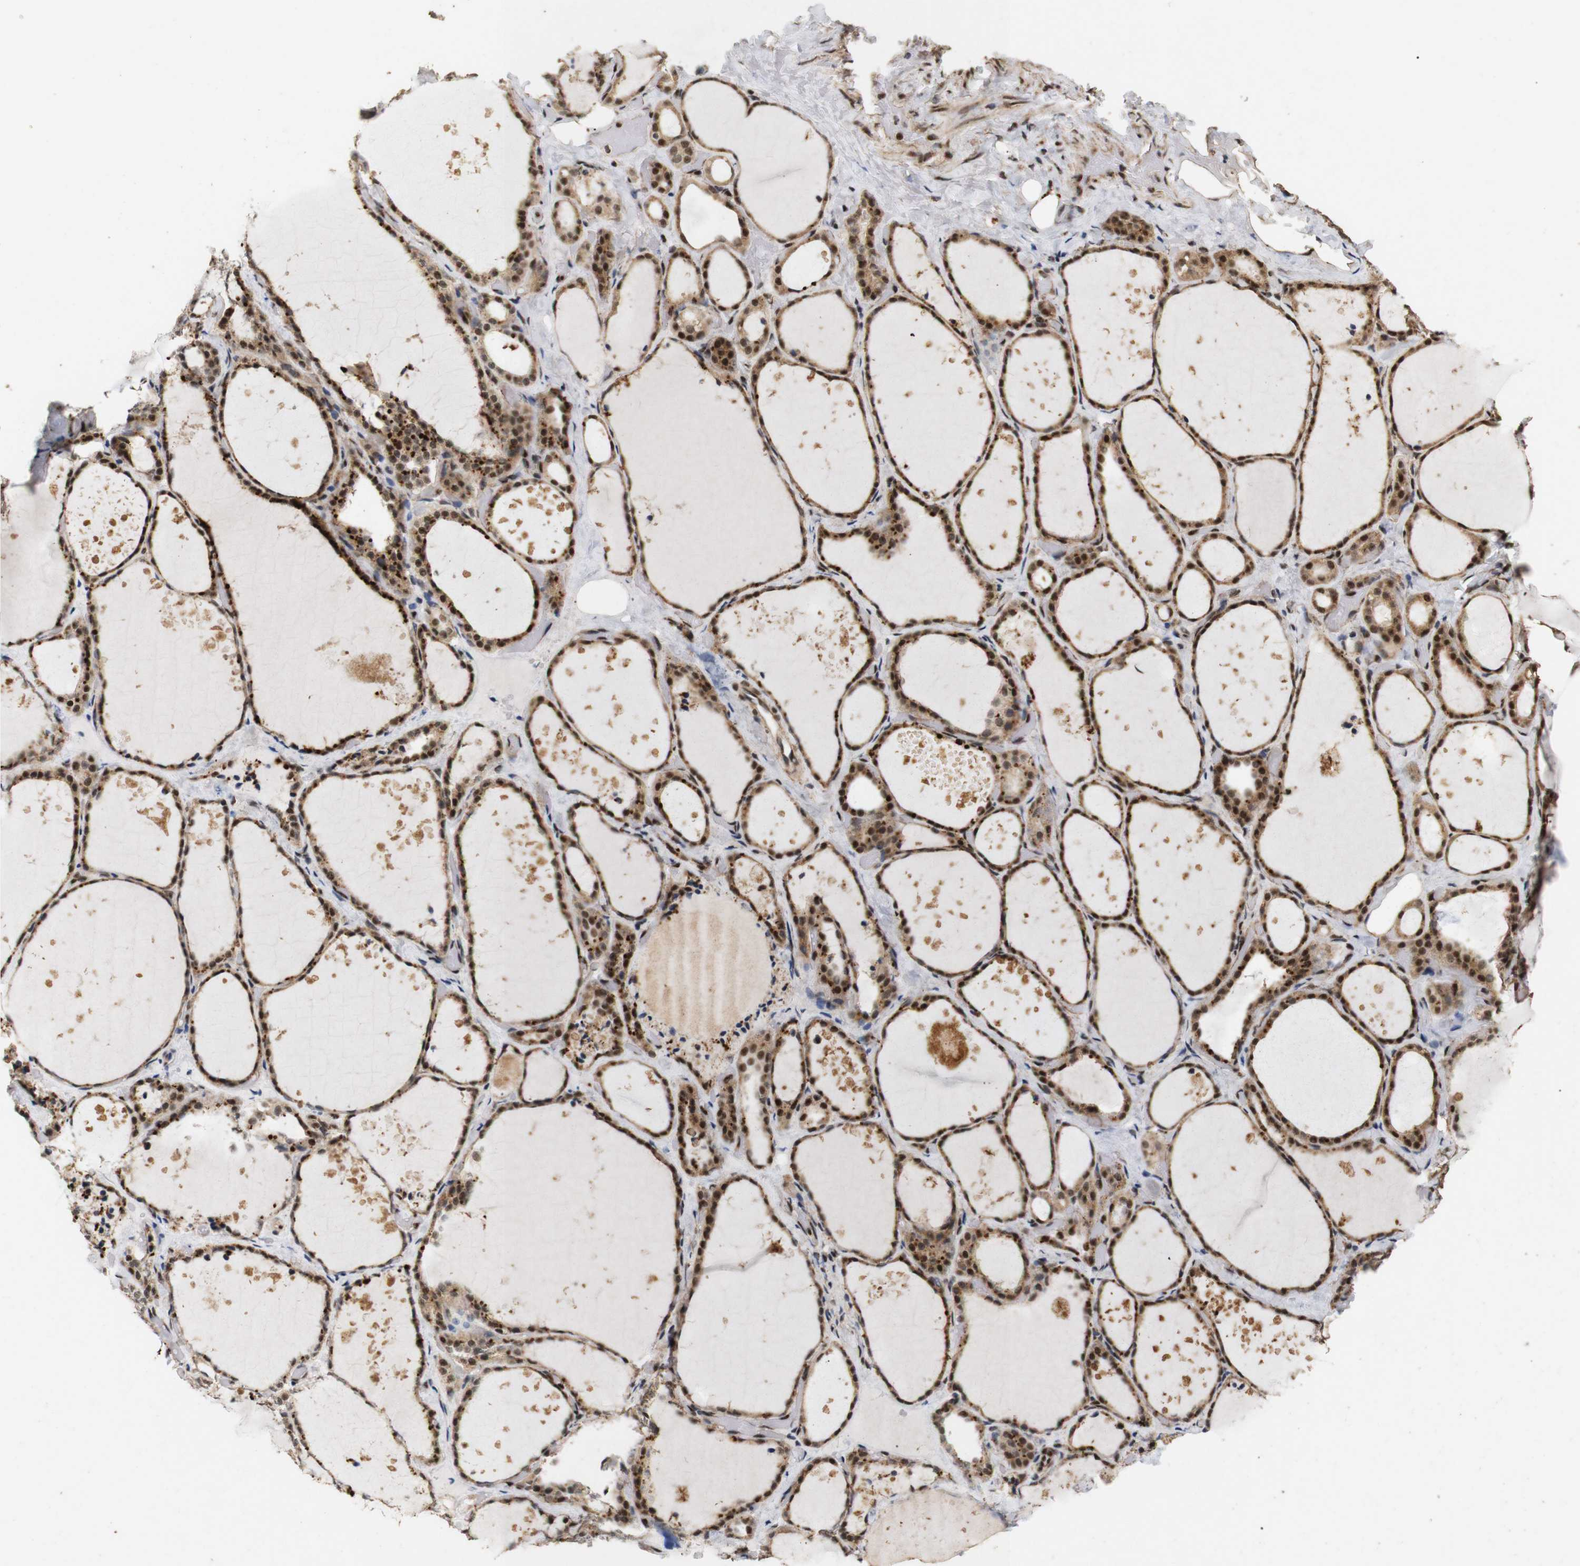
{"staining": {"intensity": "moderate", "quantity": ">75%", "location": "cytoplasmic/membranous,nuclear"}, "tissue": "thyroid gland", "cell_type": "Glandular cells", "image_type": "normal", "snomed": [{"axis": "morphology", "description": "Normal tissue, NOS"}, {"axis": "topography", "description": "Thyroid gland"}], "caption": "Immunohistochemistry (DAB (3,3'-diaminobenzidine)) staining of unremarkable human thyroid gland reveals moderate cytoplasmic/membranous,nuclear protein expression in approximately >75% of glandular cells.", "gene": "PYM1", "patient": {"sex": "female", "age": 44}}